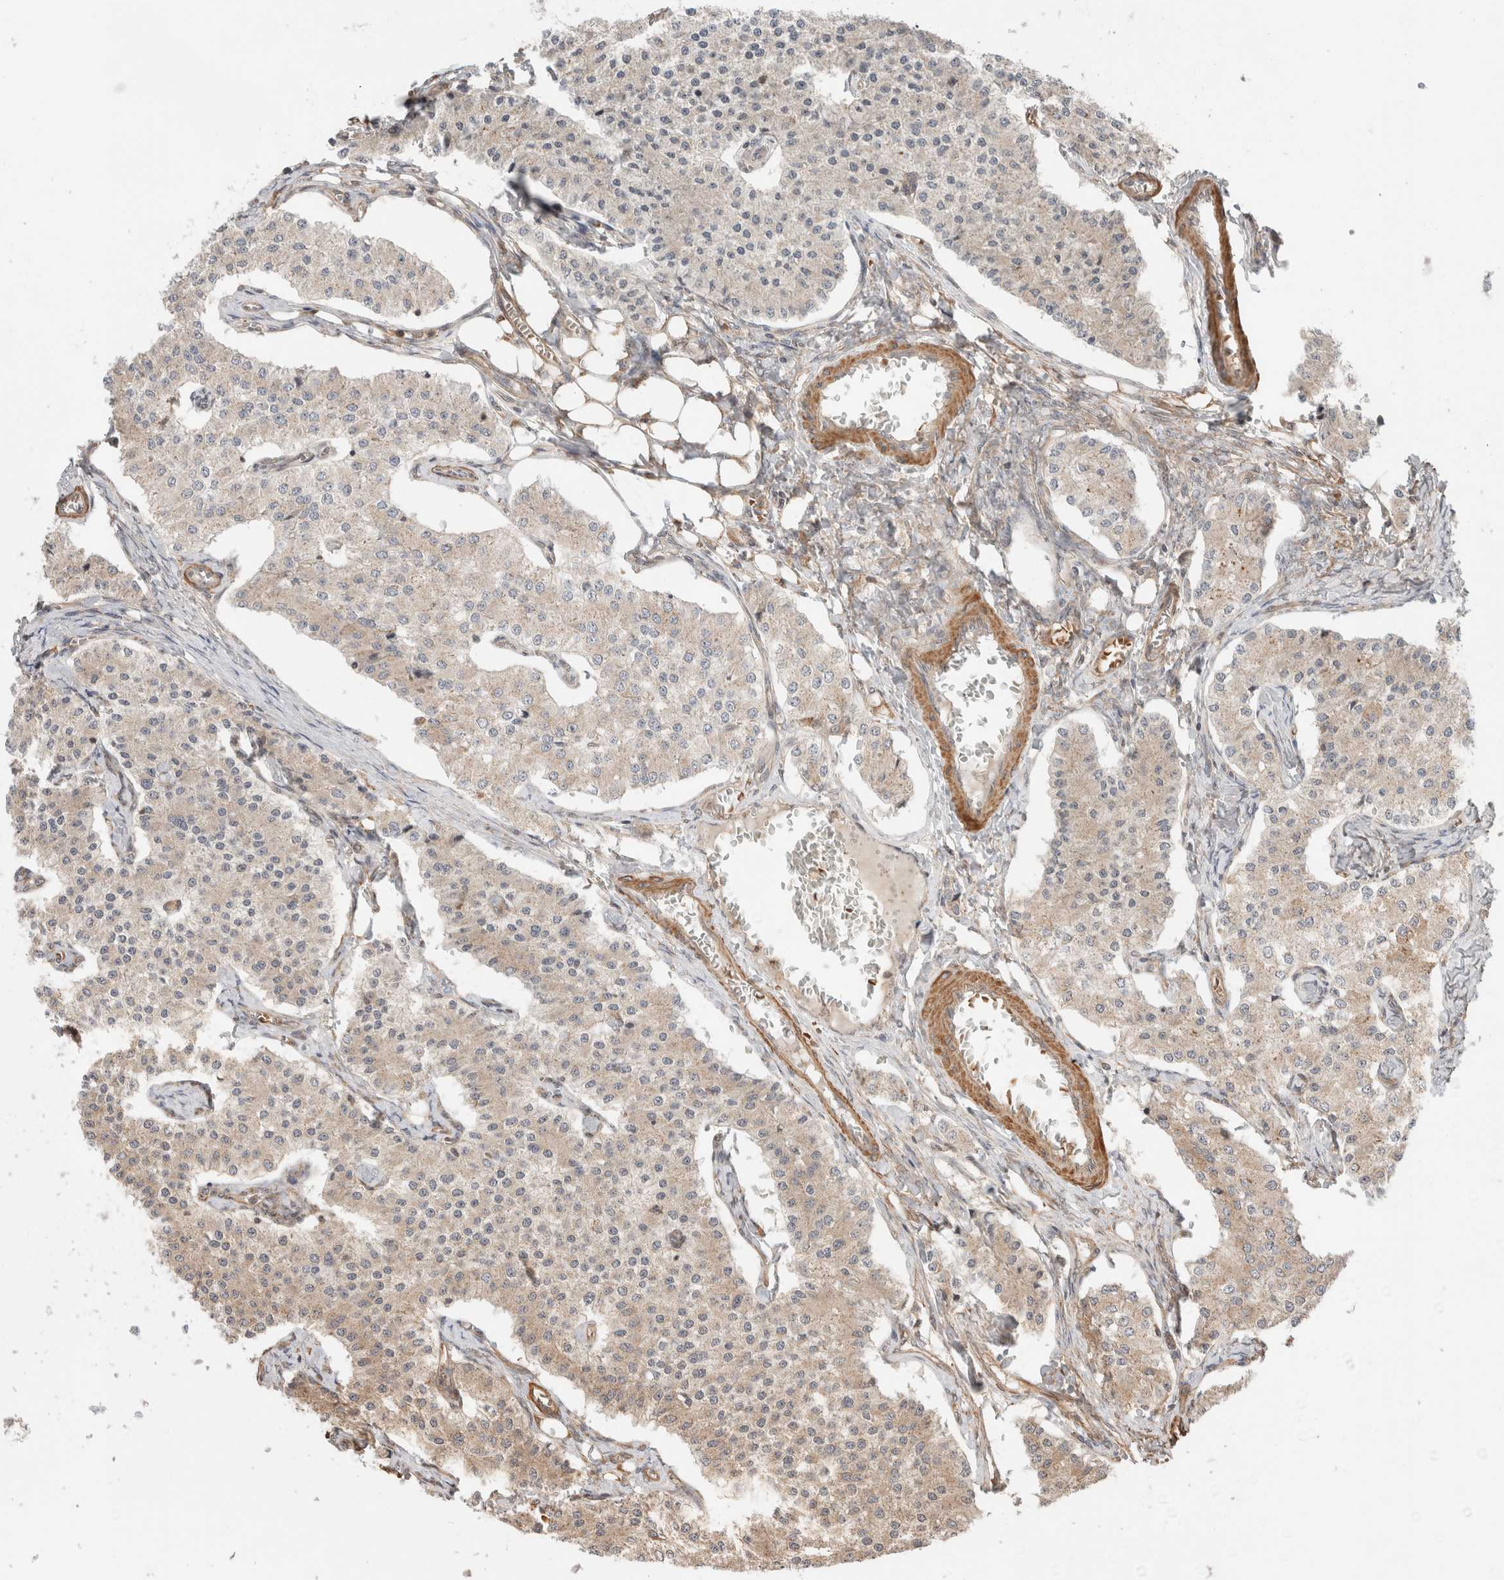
{"staining": {"intensity": "negative", "quantity": "none", "location": "none"}, "tissue": "carcinoid", "cell_type": "Tumor cells", "image_type": "cancer", "snomed": [{"axis": "morphology", "description": "Carcinoid, malignant, NOS"}, {"axis": "topography", "description": "Colon"}], "caption": "Immunohistochemistry (IHC) photomicrograph of carcinoid (malignant) stained for a protein (brown), which reveals no positivity in tumor cells.", "gene": "ZNF649", "patient": {"sex": "female", "age": 52}}